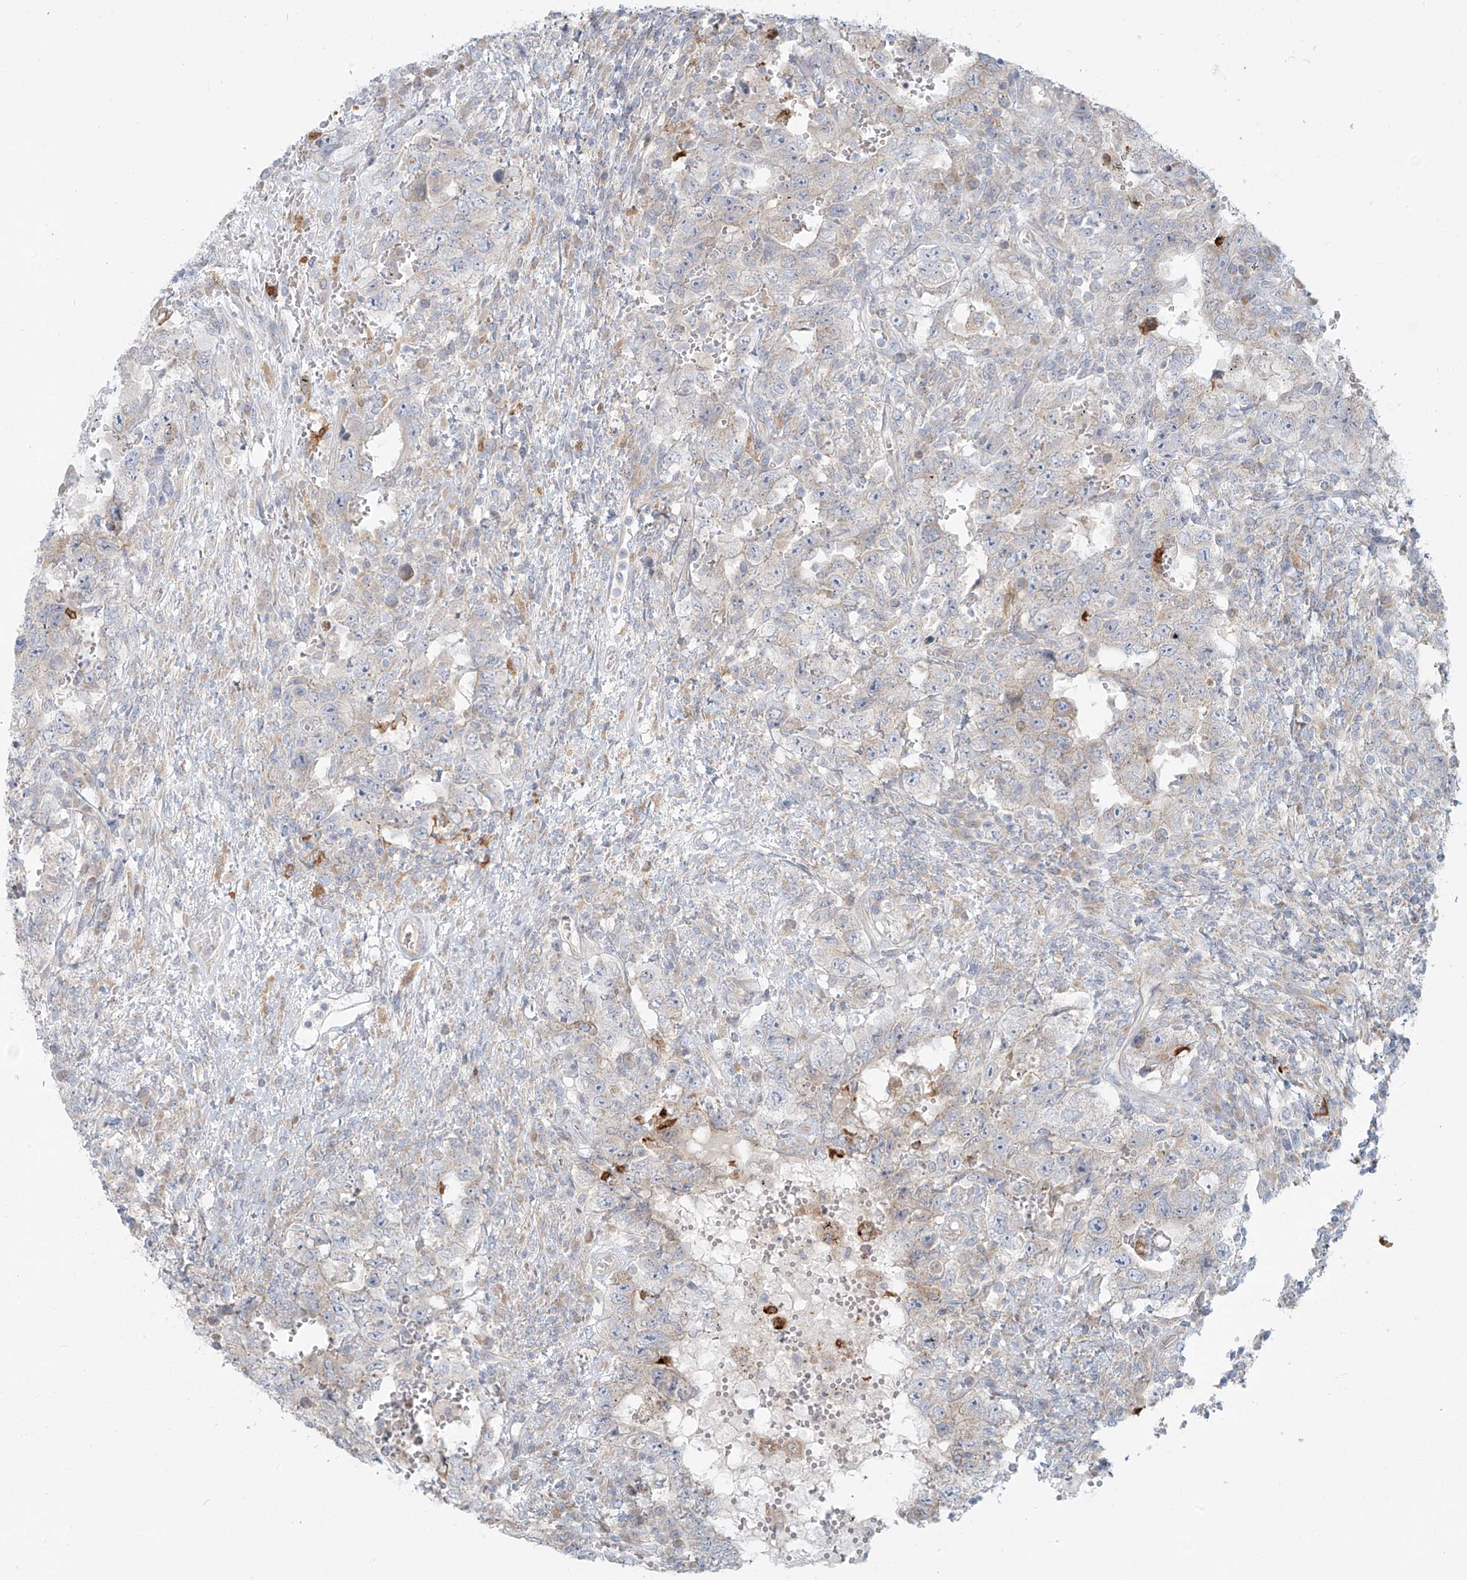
{"staining": {"intensity": "negative", "quantity": "none", "location": "none"}, "tissue": "testis cancer", "cell_type": "Tumor cells", "image_type": "cancer", "snomed": [{"axis": "morphology", "description": "Carcinoma, Embryonal, NOS"}, {"axis": "topography", "description": "Testis"}], "caption": "A histopathology image of testis cancer (embryonal carcinoma) stained for a protein demonstrates no brown staining in tumor cells. Brightfield microscopy of immunohistochemistry stained with DAB (3,3'-diaminobenzidine) (brown) and hematoxylin (blue), captured at high magnification.", "gene": "LZTS3", "patient": {"sex": "male", "age": 26}}